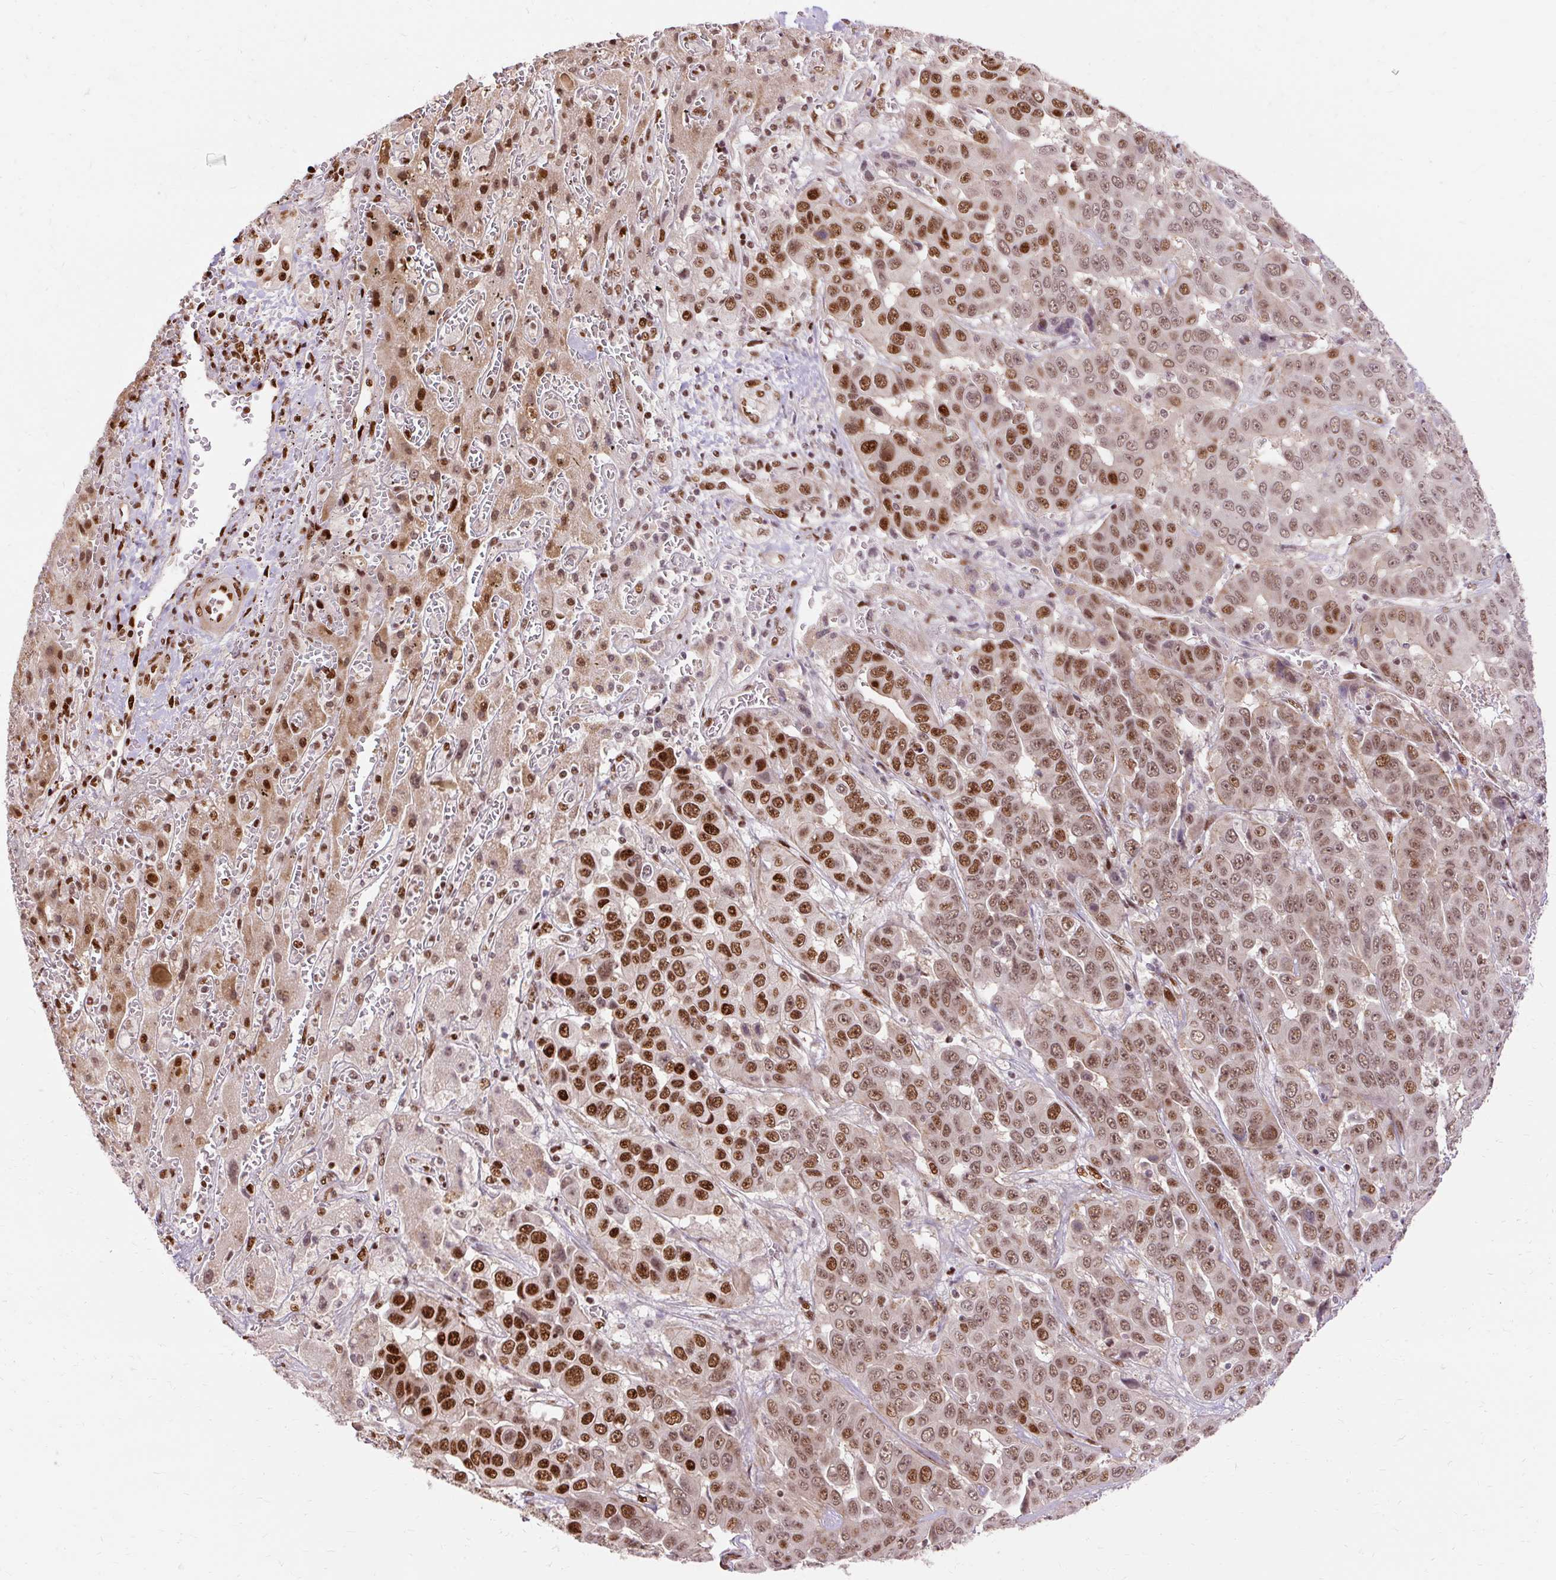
{"staining": {"intensity": "moderate", "quantity": ">75%", "location": "nuclear"}, "tissue": "liver cancer", "cell_type": "Tumor cells", "image_type": "cancer", "snomed": [{"axis": "morphology", "description": "Cholangiocarcinoma"}, {"axis": "topography", "description": "Liver"}], "caption": "There is medium levels of moderate nuclear positivity in tumor cells of cholangiocarcinoma (liver), as demonstrated by immunohistochemical staining (brown color).", "gene": "MECOM", "patient": {"sex": "female", "age": 52}}